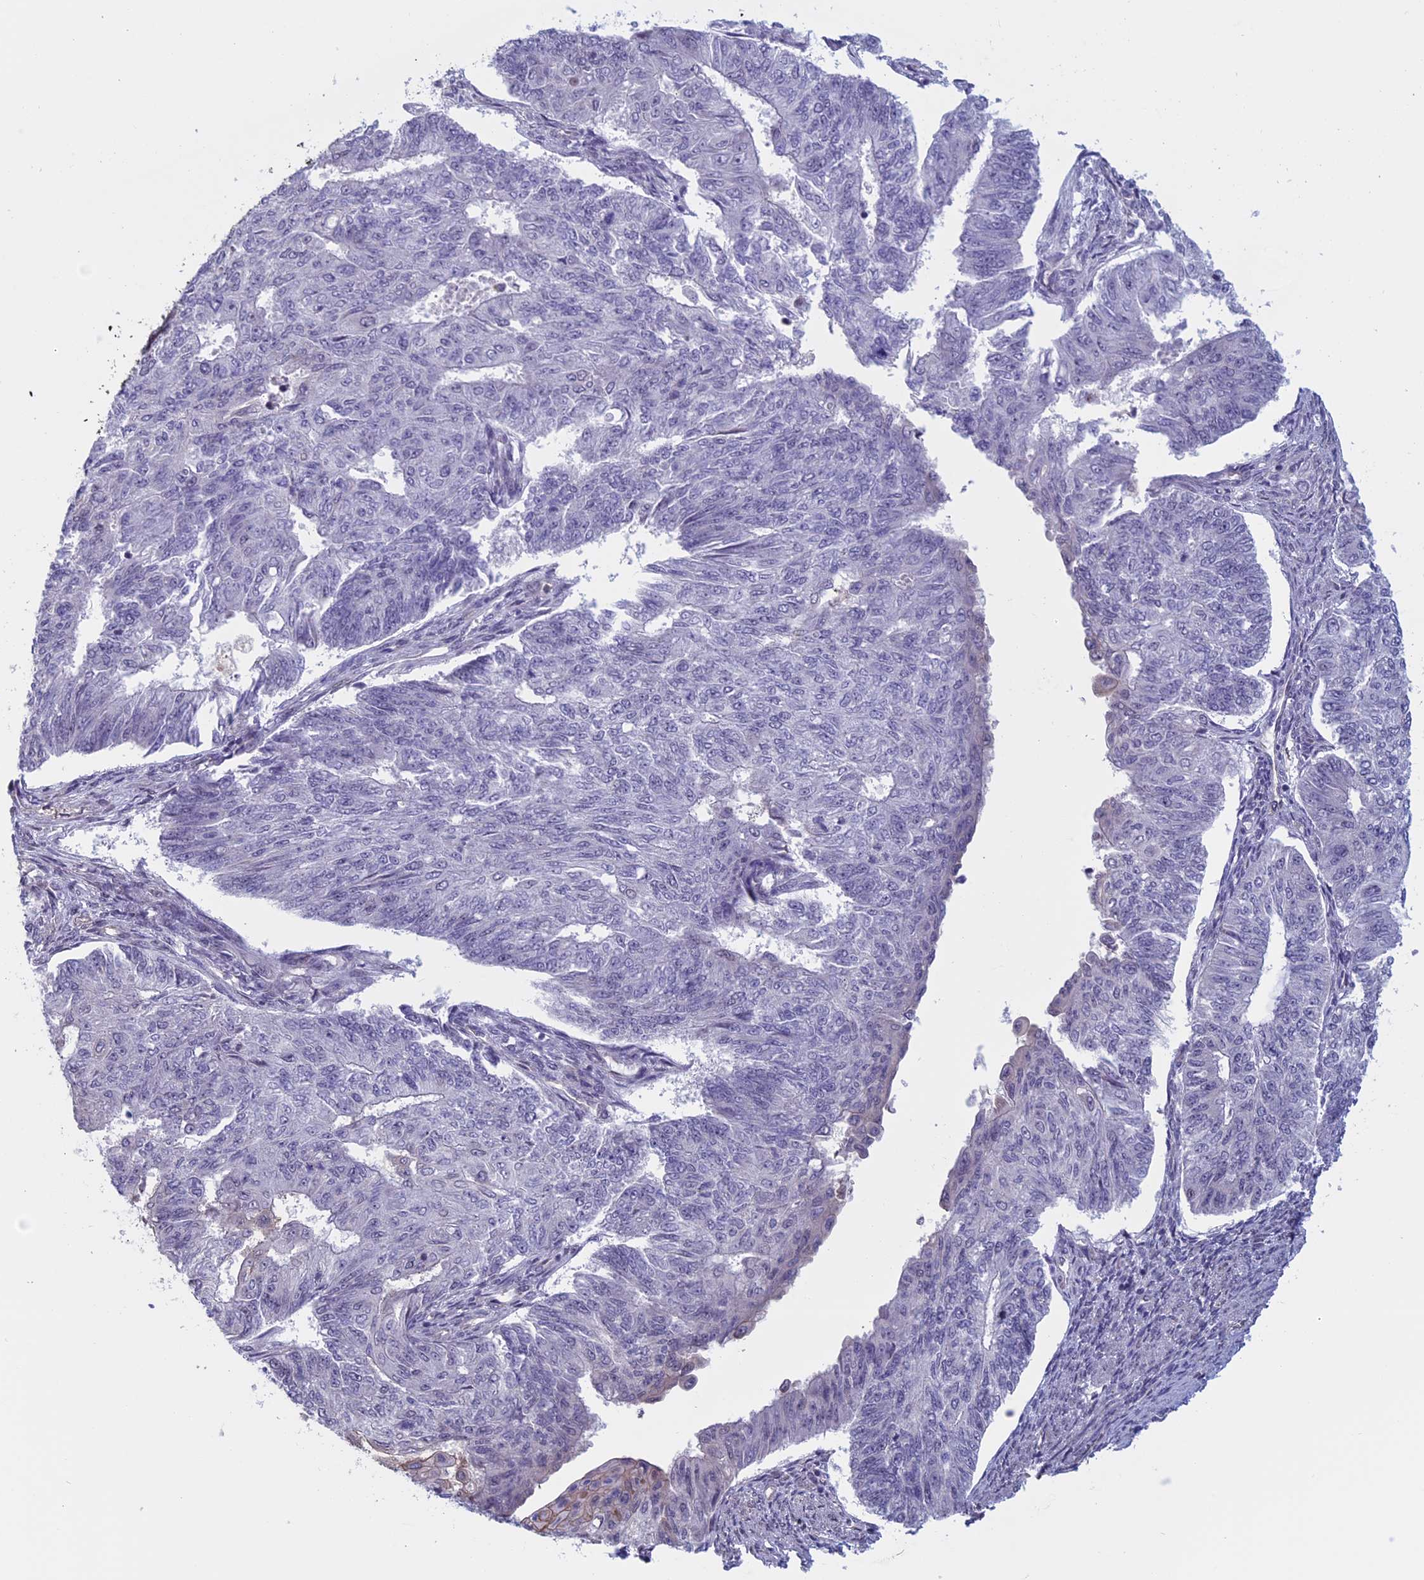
{"staining": {"intensity": "negative", "quantity": "none", "location": "none"}, "tissue": "endometrial cancer", "cell_type": "Tumor cells", "image_type": "cancer", "snomed": [{"axis": "morphology", "description": "Adenocarcinoma, NOS"}, {"axis": "topography", "description": "Endometrium"}], "caption": "Endometrial cancer stained for a protein using immunohistochemistry reveals no positivity tumor cells.", "gene": "SLC1A6", "patient": {"sex": "female", "age": 32}}